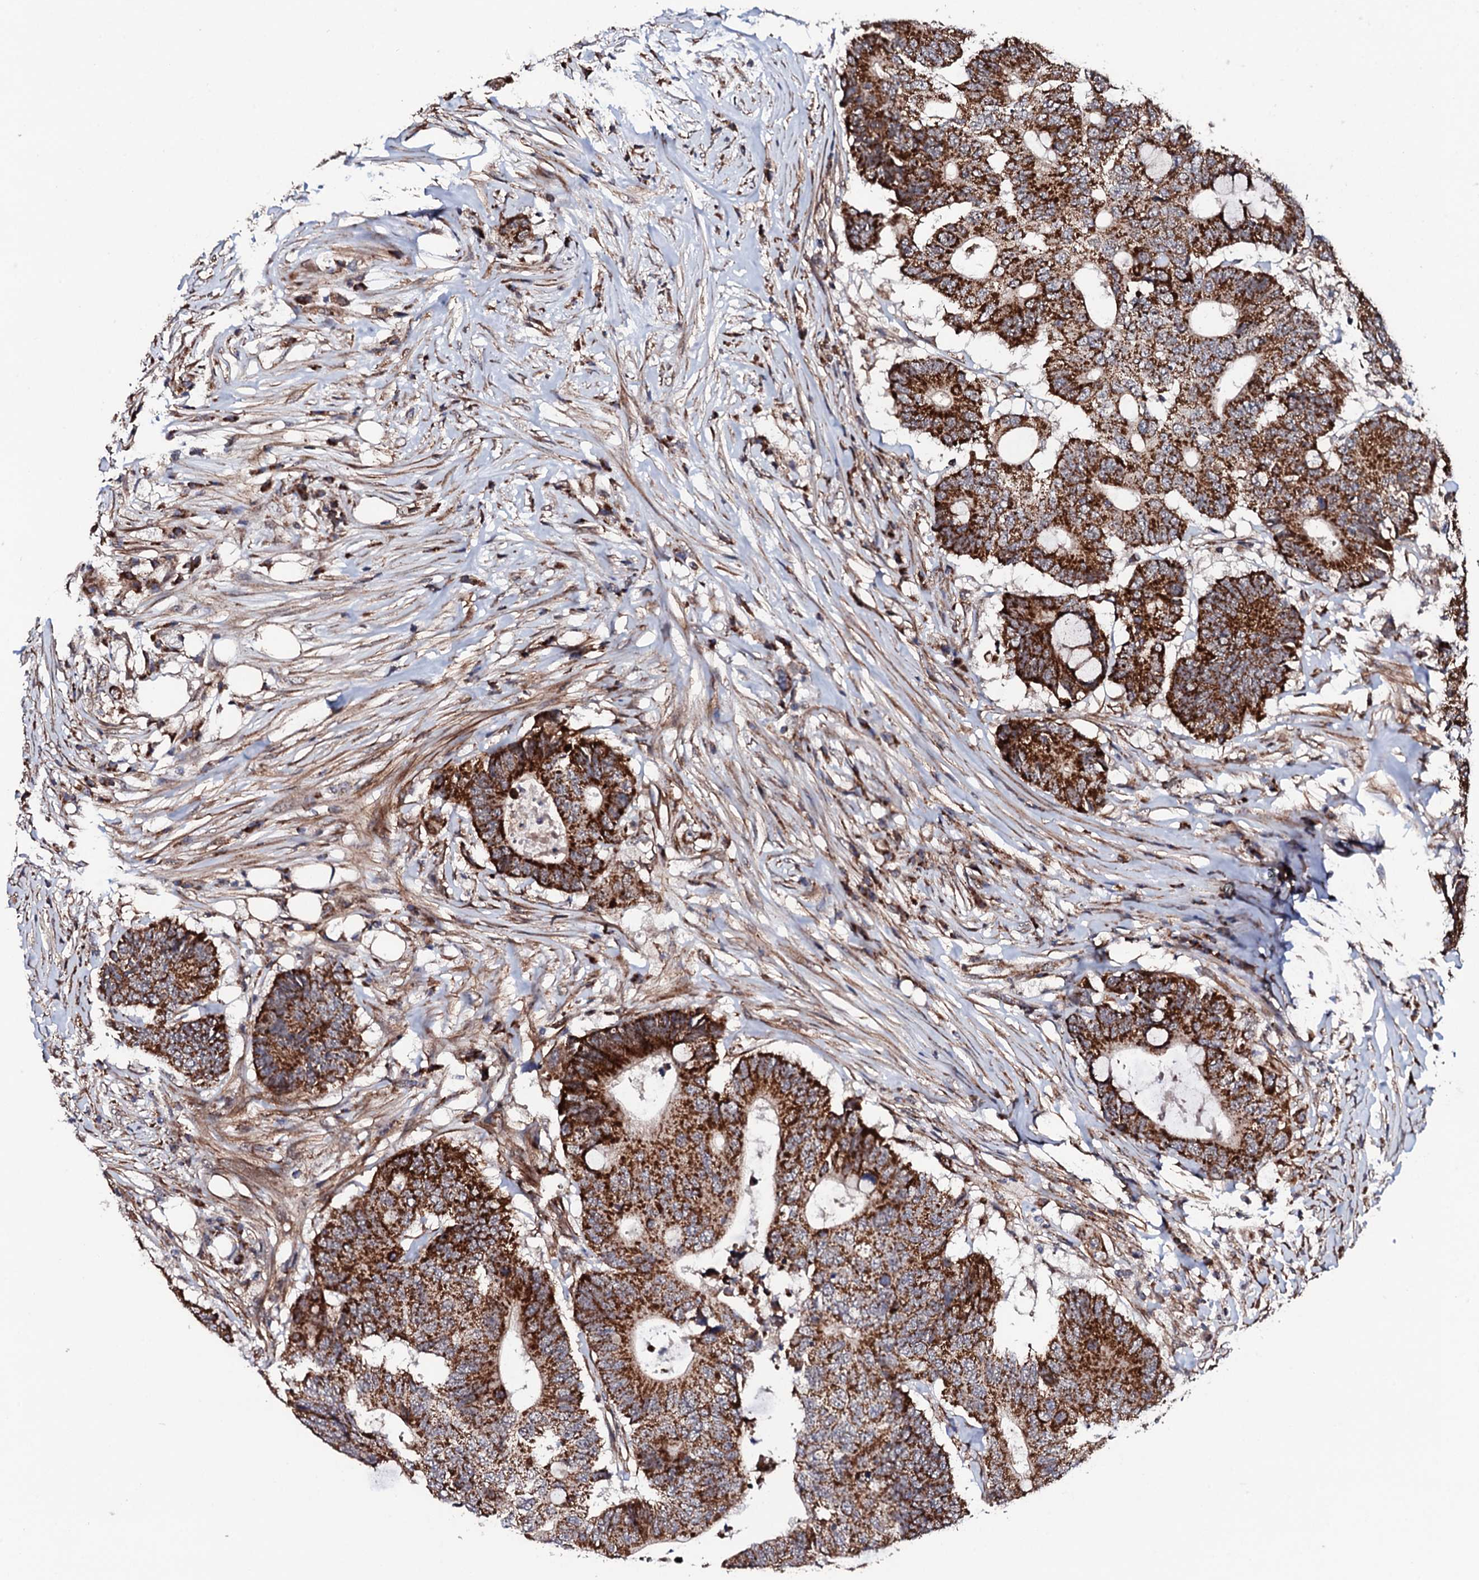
{"staining": {"intensity": "strong", "quantity": ">75%", "location": "cytoplasmic/membranous"}, "tissue": "colorectal cancer", "cell_type": "Tumor cells", "image_type": "cancer", "snomed": [{"axis": "morphology", "description": "Adenocarcinoma, NOS"}, {"axis": "topography", "description": "Colon"}], "caption": "Adenocarcinoma (colorectal) was stained to show a protein in brown. There is high levels of strong cytoplasmic/membranous staining in about >75% of tumor cells.", "gene": "MTIF3", "patient": {"sex": "male", "age": 71}}